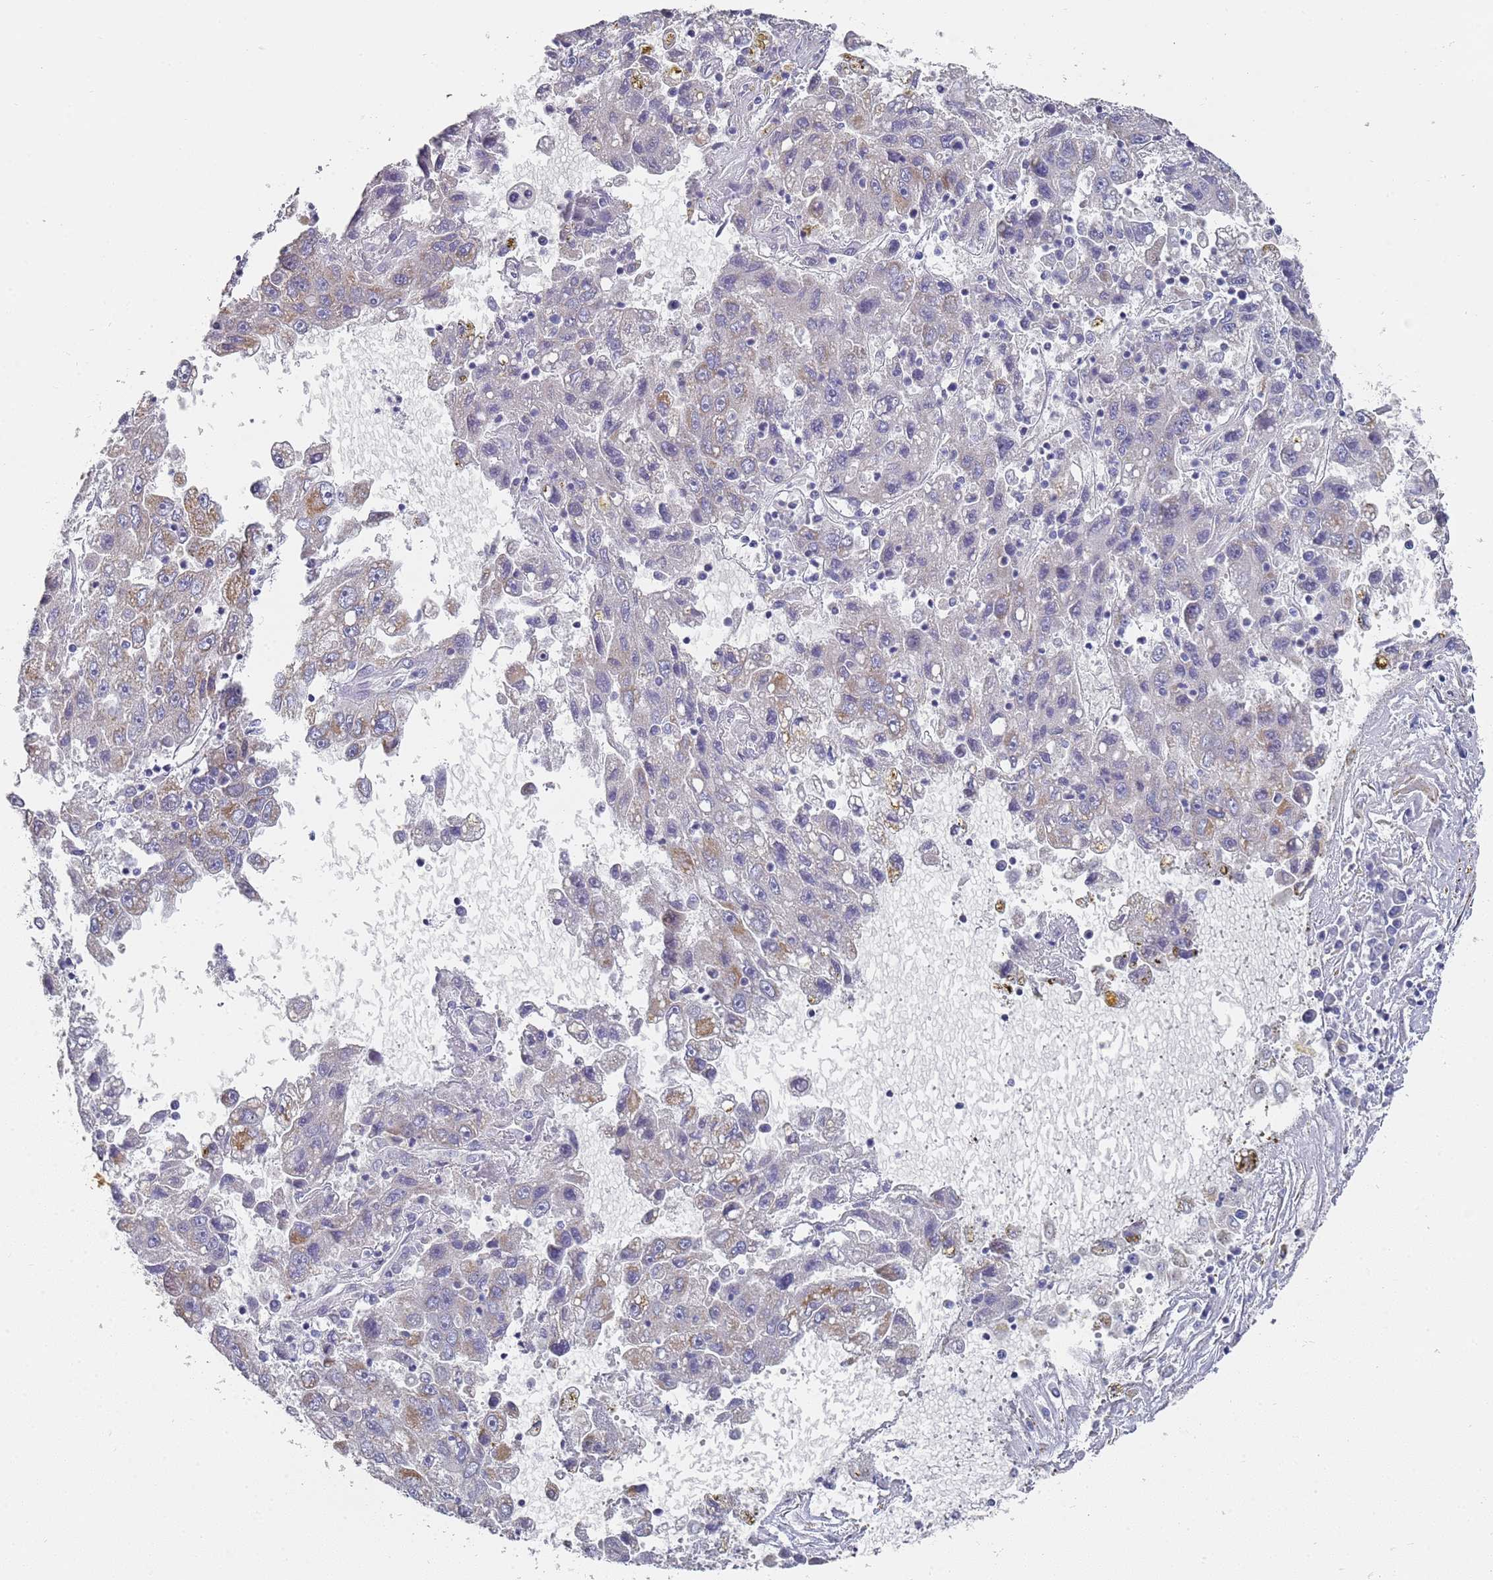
{"staining": {"intensity": "negative", "quantity": "none", "location": "none"}, "tissue": "liver cancer", "cell_type": "Tumor cells", "image_type": "cancer", "snomed": [{"axis": "morphology", "description": "Carcinoma, Hepatocellular, NOS"}, {"axis": "topography", "description": "Liver"}], "caption": "IHC of human liver cancer (hepatocellular carcinoma) shows no positivity in tumor cells.", "gene": "SCAPER", "patient": {"sex": "male", "age": 49}}